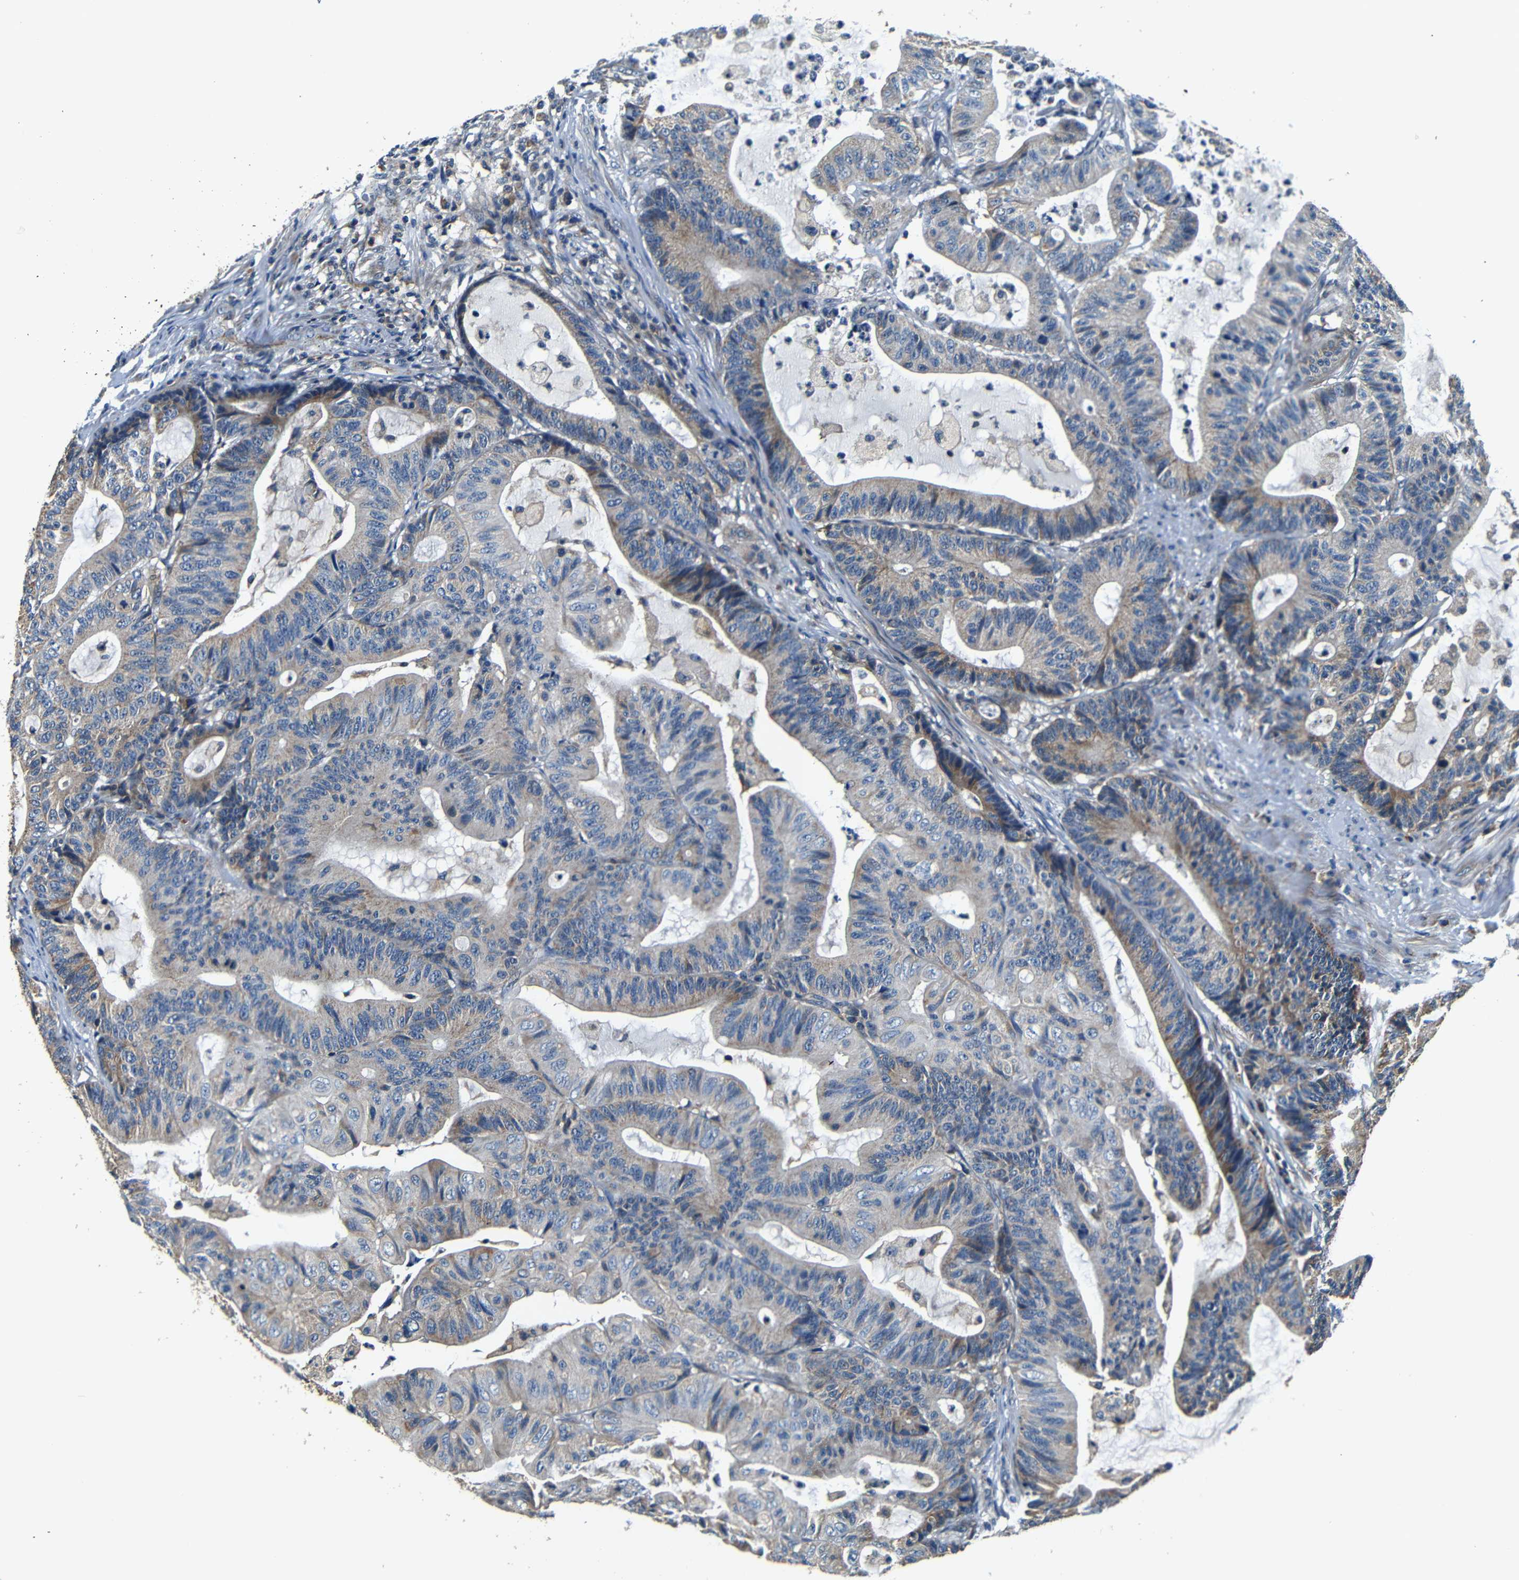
{"staining": {"intensity": "moderate", "quantity": "<25%", "location": "cytoplasmic/membranous"}, "tissue": "colorectal cancer", "cell_type": "Tumor cells", "image_type": "cancer", "snomed": [{"axis": "morphology", "description": "Adenocarcinoma, NOS"}, {"axis": "topography", "description": "Colon"}], "caption": "Immunohistochemistry photomicrograph of colorectal adenocarcinoma stained for a protein (brown), which shows low levels of moderate cytoplasmic/membranous staining in approximately <25% of tumor cells.", "gene": "MTX1", "patient": {"sex": "female", "age": 84}}